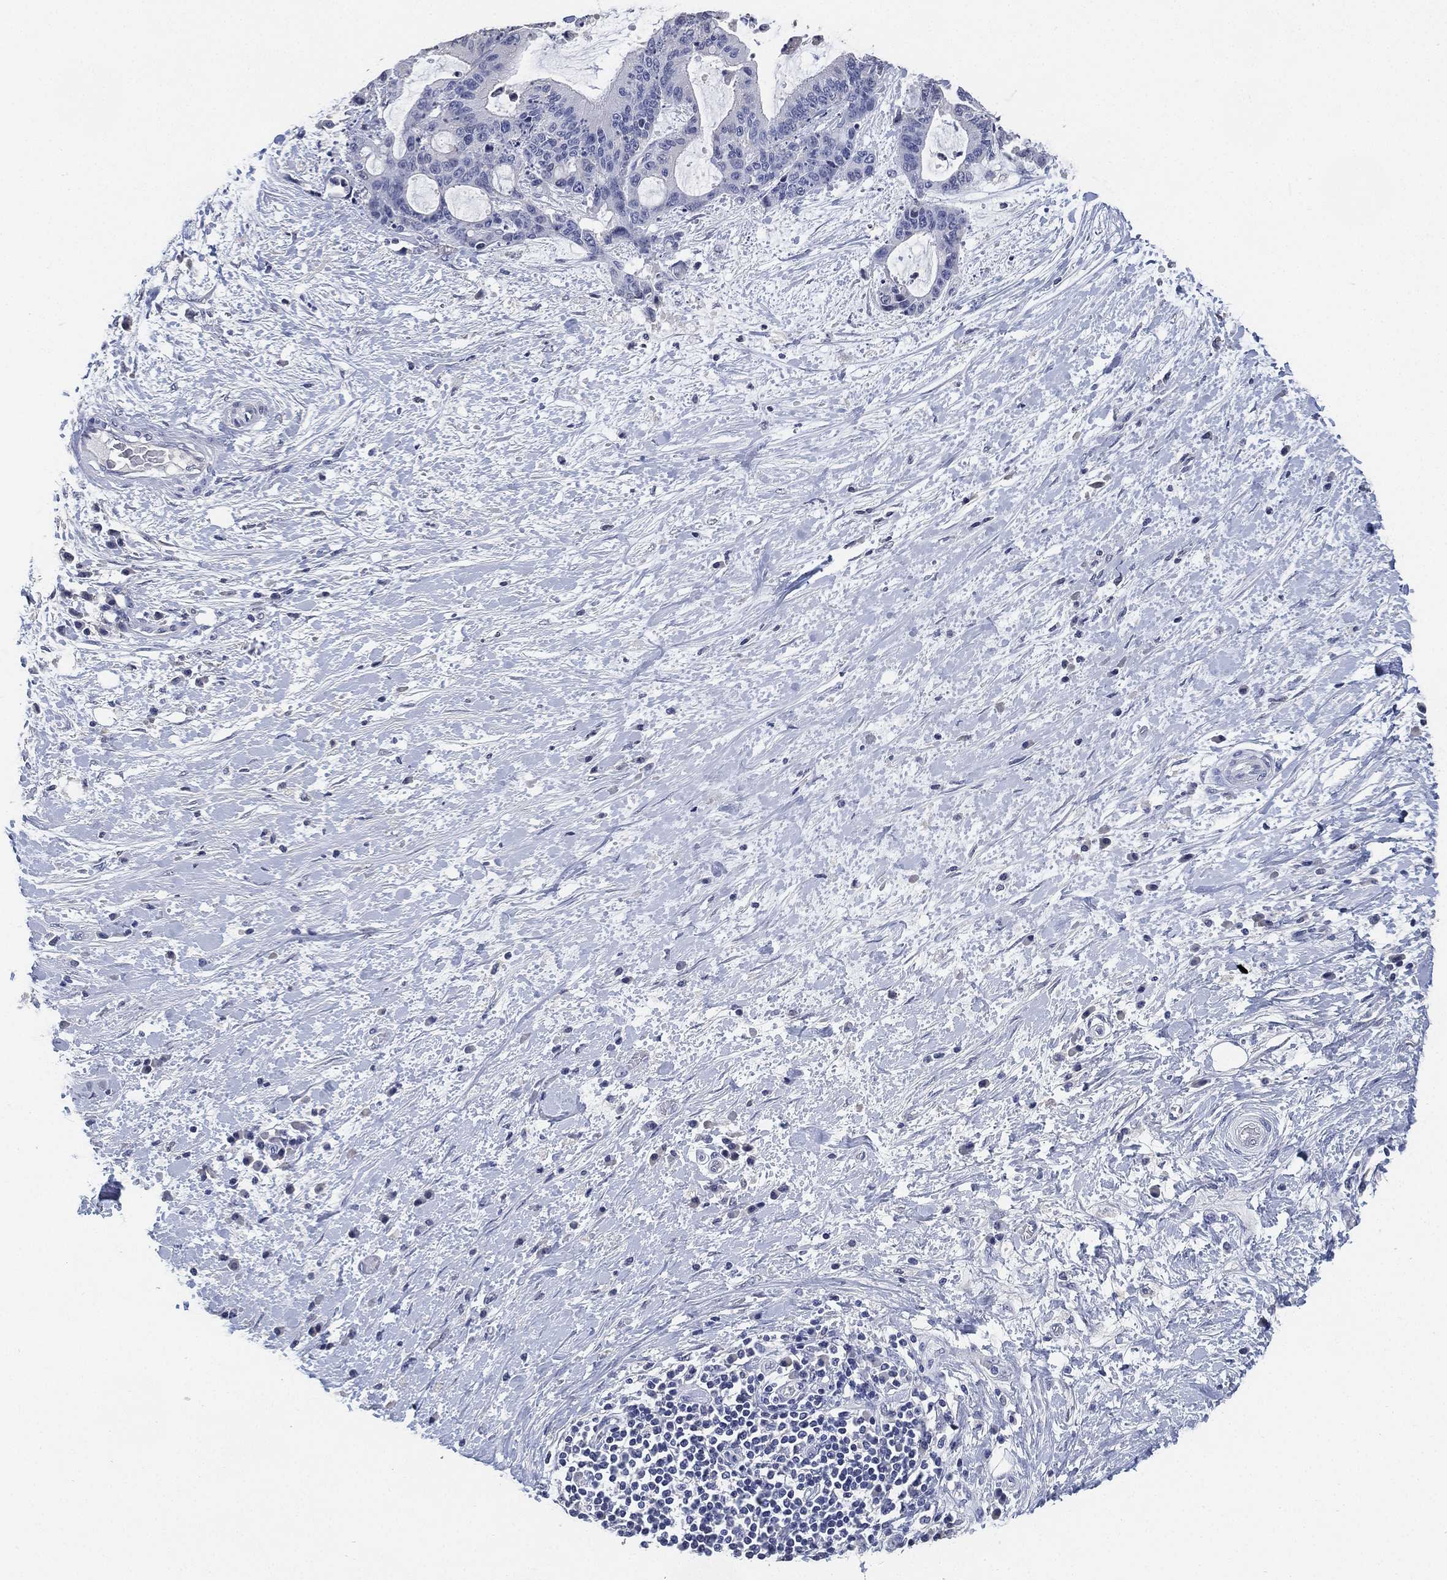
{"staining": {"intensity": "negative", "quantity": "none", "location": "none"}, "tissue": "liver cancer", "cell_type": "Tumor cells", "image_type": "cancer", "snomed": [{"axis": "morphology", "description": "Cholangiocarcinoma"}, {"axis": "topography", "description": "Liver"}], "caption": "The photomicrograph exhibits no staining of tumor cells in liver cancer (cholangiocarcinoma).", "gene": "IYD", "patient": {"sex": "female", "age": 73}}